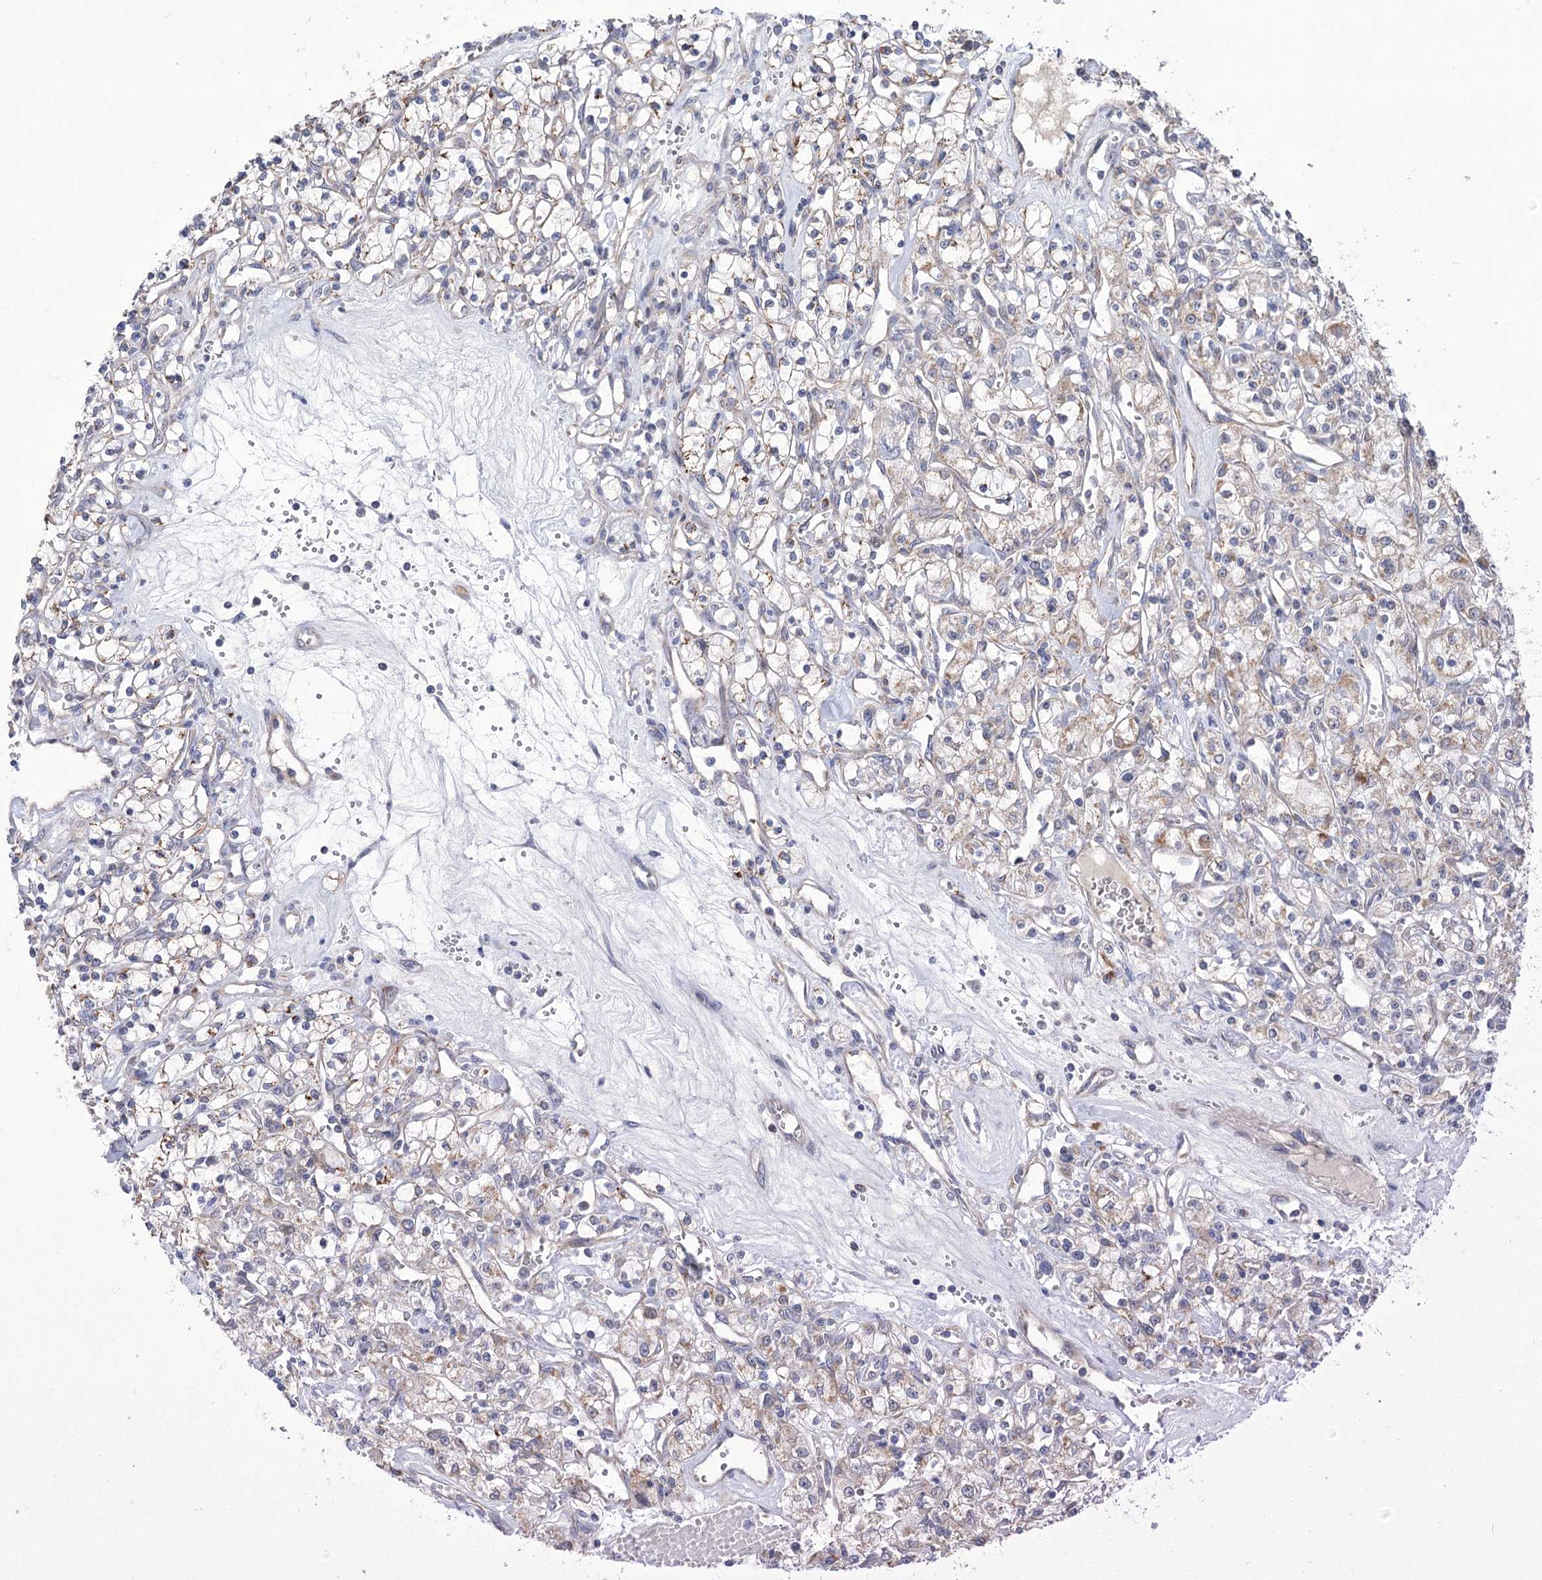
{"staining": {"intensity": "moderate", "quantity": "25%-75%", "location": "cytoplasmic/membranous"}, "tissue": "renal cancer", "cell_type": "Tumor cells", "image_type": "cancer", "snomed": [{"axis": "morphology", "description": "Adenocarcinoma, NOS"}, {"axis": "topography", "description": "Kidney"}], "caption": "Renal cancer stained with a protein marker demonstrates moderate staining in tumor cells.", "gene": "ECHDC3", "patient": {"sex": "female", "age": 59}}